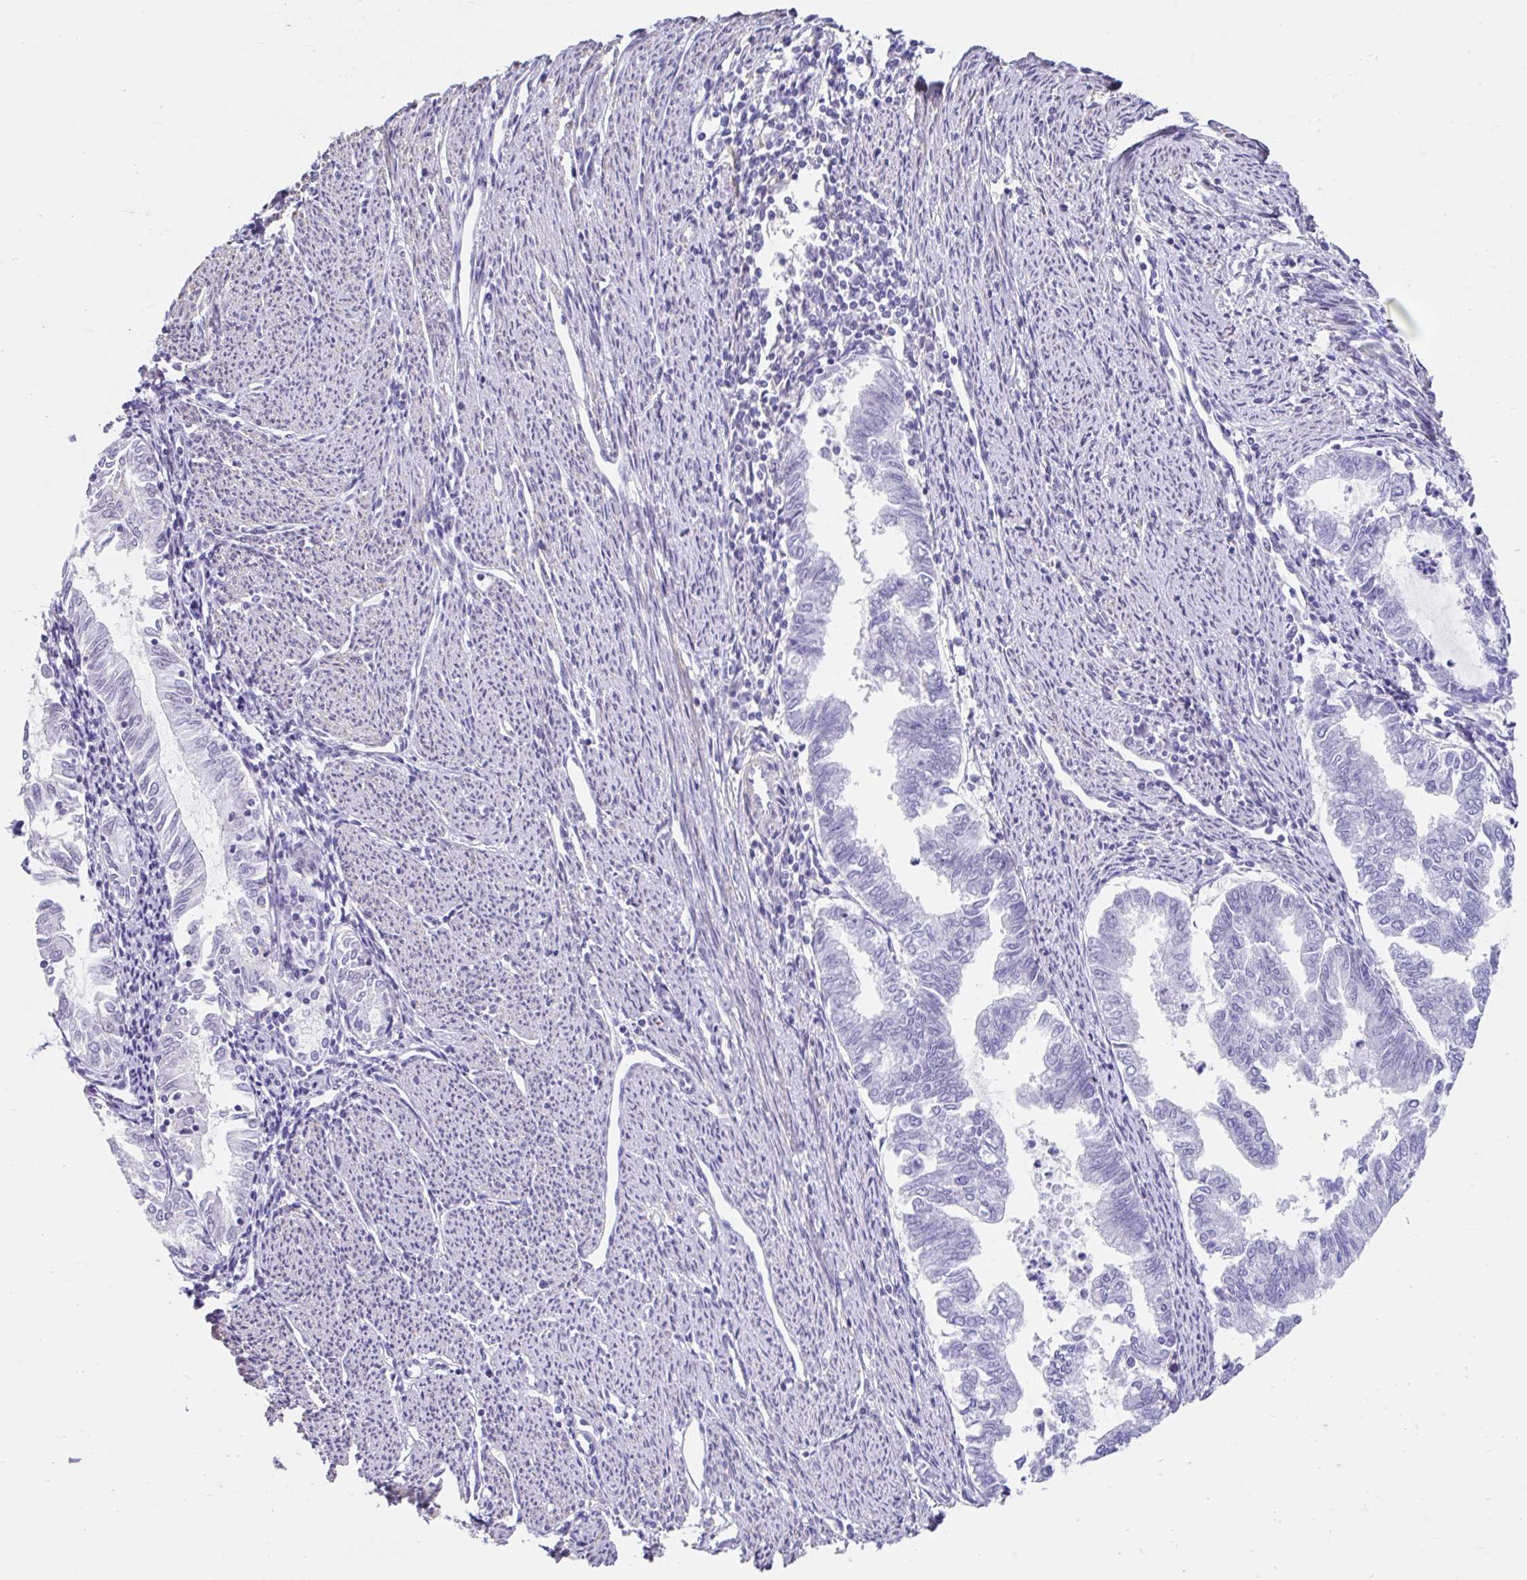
{"staining": {"intensity": "negative", "quantity": "none", "location": "none"}, "tissue": "endometrial cancer", "cell_type": "Tumor cells", "image_type": "cancer", "snomed": [{"axis": "morphology", "description": "Adenocarcinoma, NOS"}, {"axis": "topography", "description": "Endometrium"}], "caption": "Tumor cells are negative for protein expression in human adenocarcinoma (endometrial).", "gene": "DCAF17", "patient": {"sex": "female", "age": 79}}